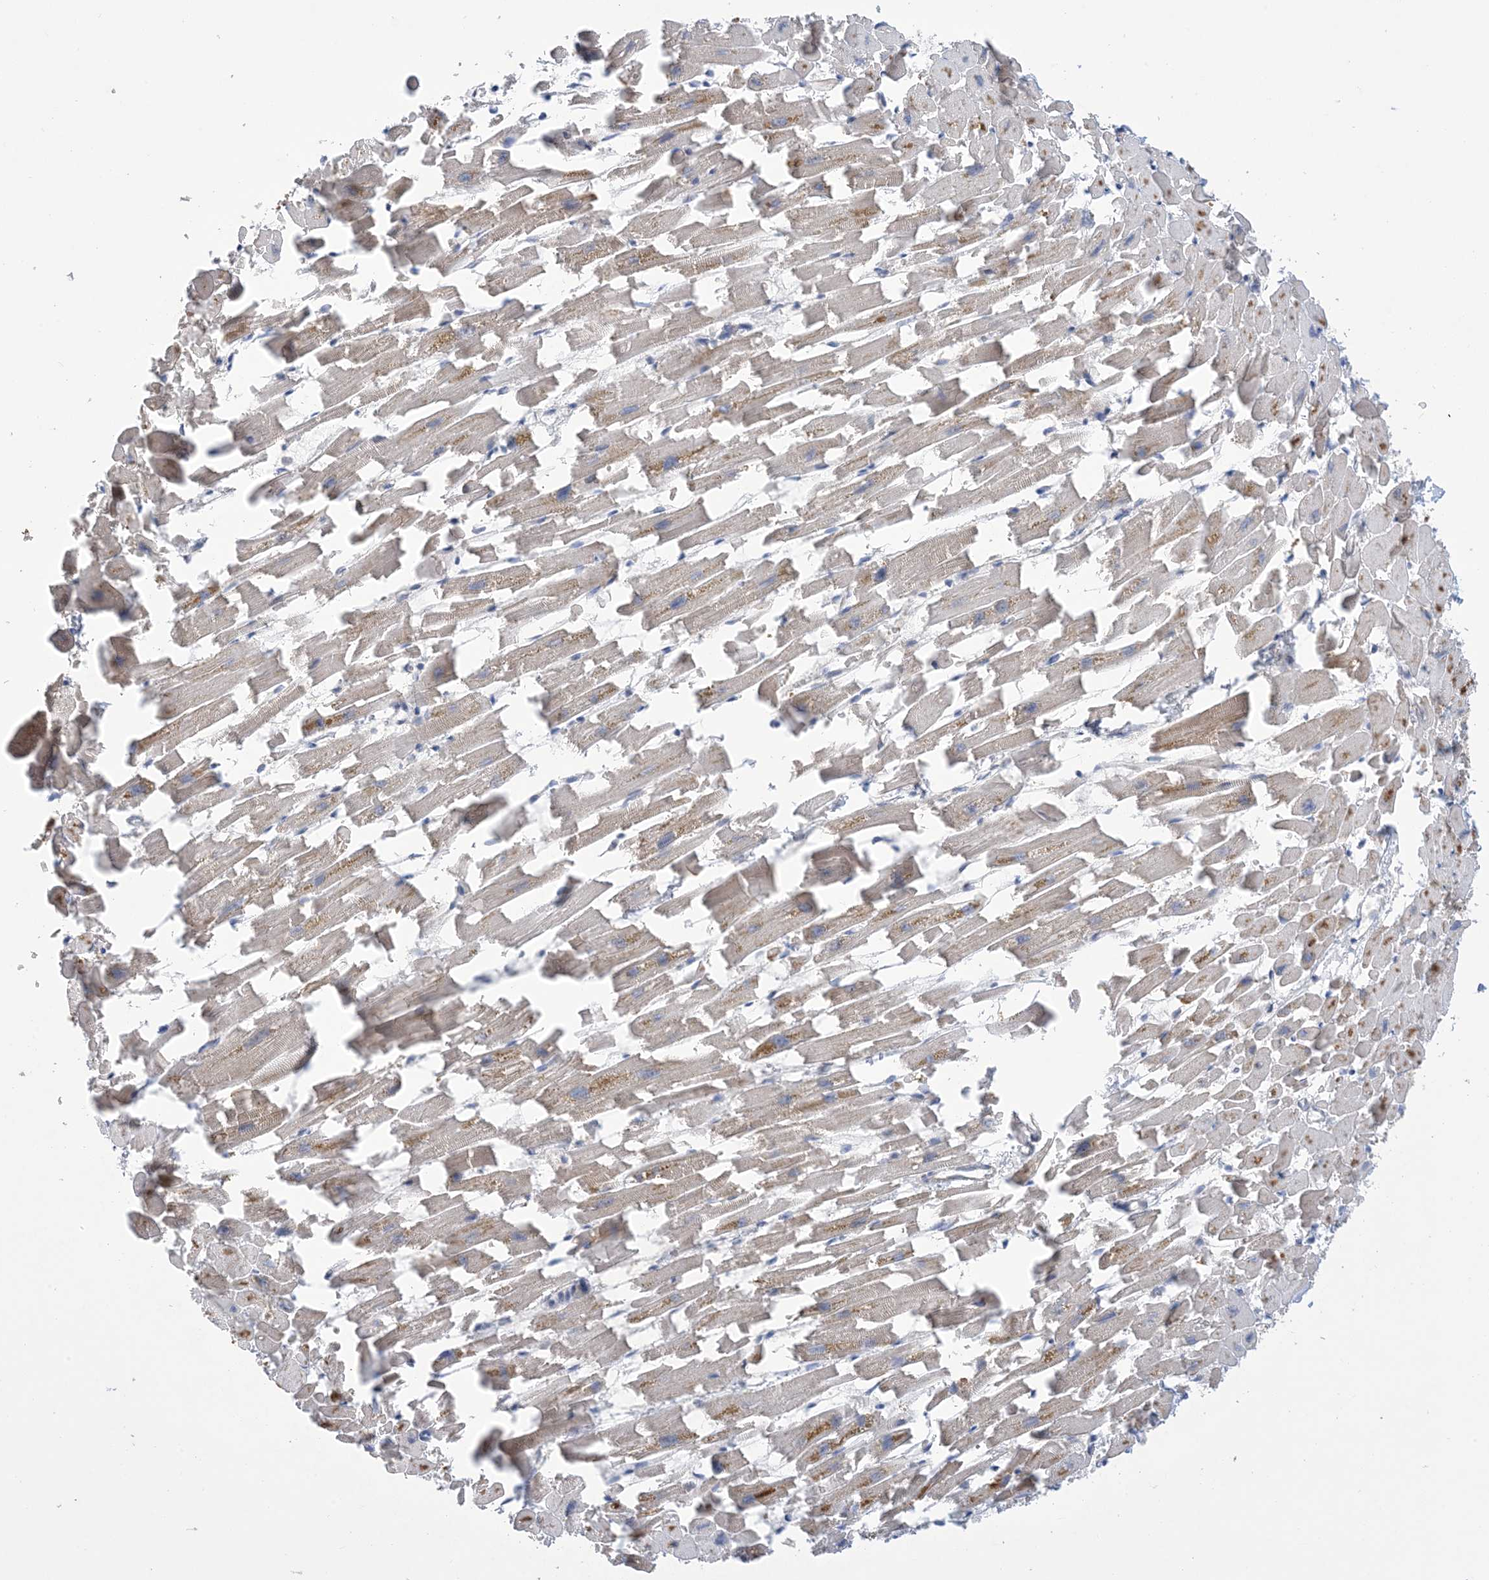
{"staining": {"intensity": "moderate", "quantity": "25%-75%", "location": "cytoplasmic/membranous"}, "tissue": "heart muscle", "cell_type": "Cardiomyocytes", "image_type": "normal", "snomed": [{"axis": "morphology", "description": "Normal tissue, NOS"}, {"axis": "topography", "description": "Heart"}], "caption": "IHC micrograph of unremarkable human heart muscle stained for a protein (brown), which displays medium levels of moderate cytoplasmic/membranous positivity in about 25%-75% of cardiomyocytes.", "gene": "CLEC16A", "patient": {"sex": "female", "age": 64}}